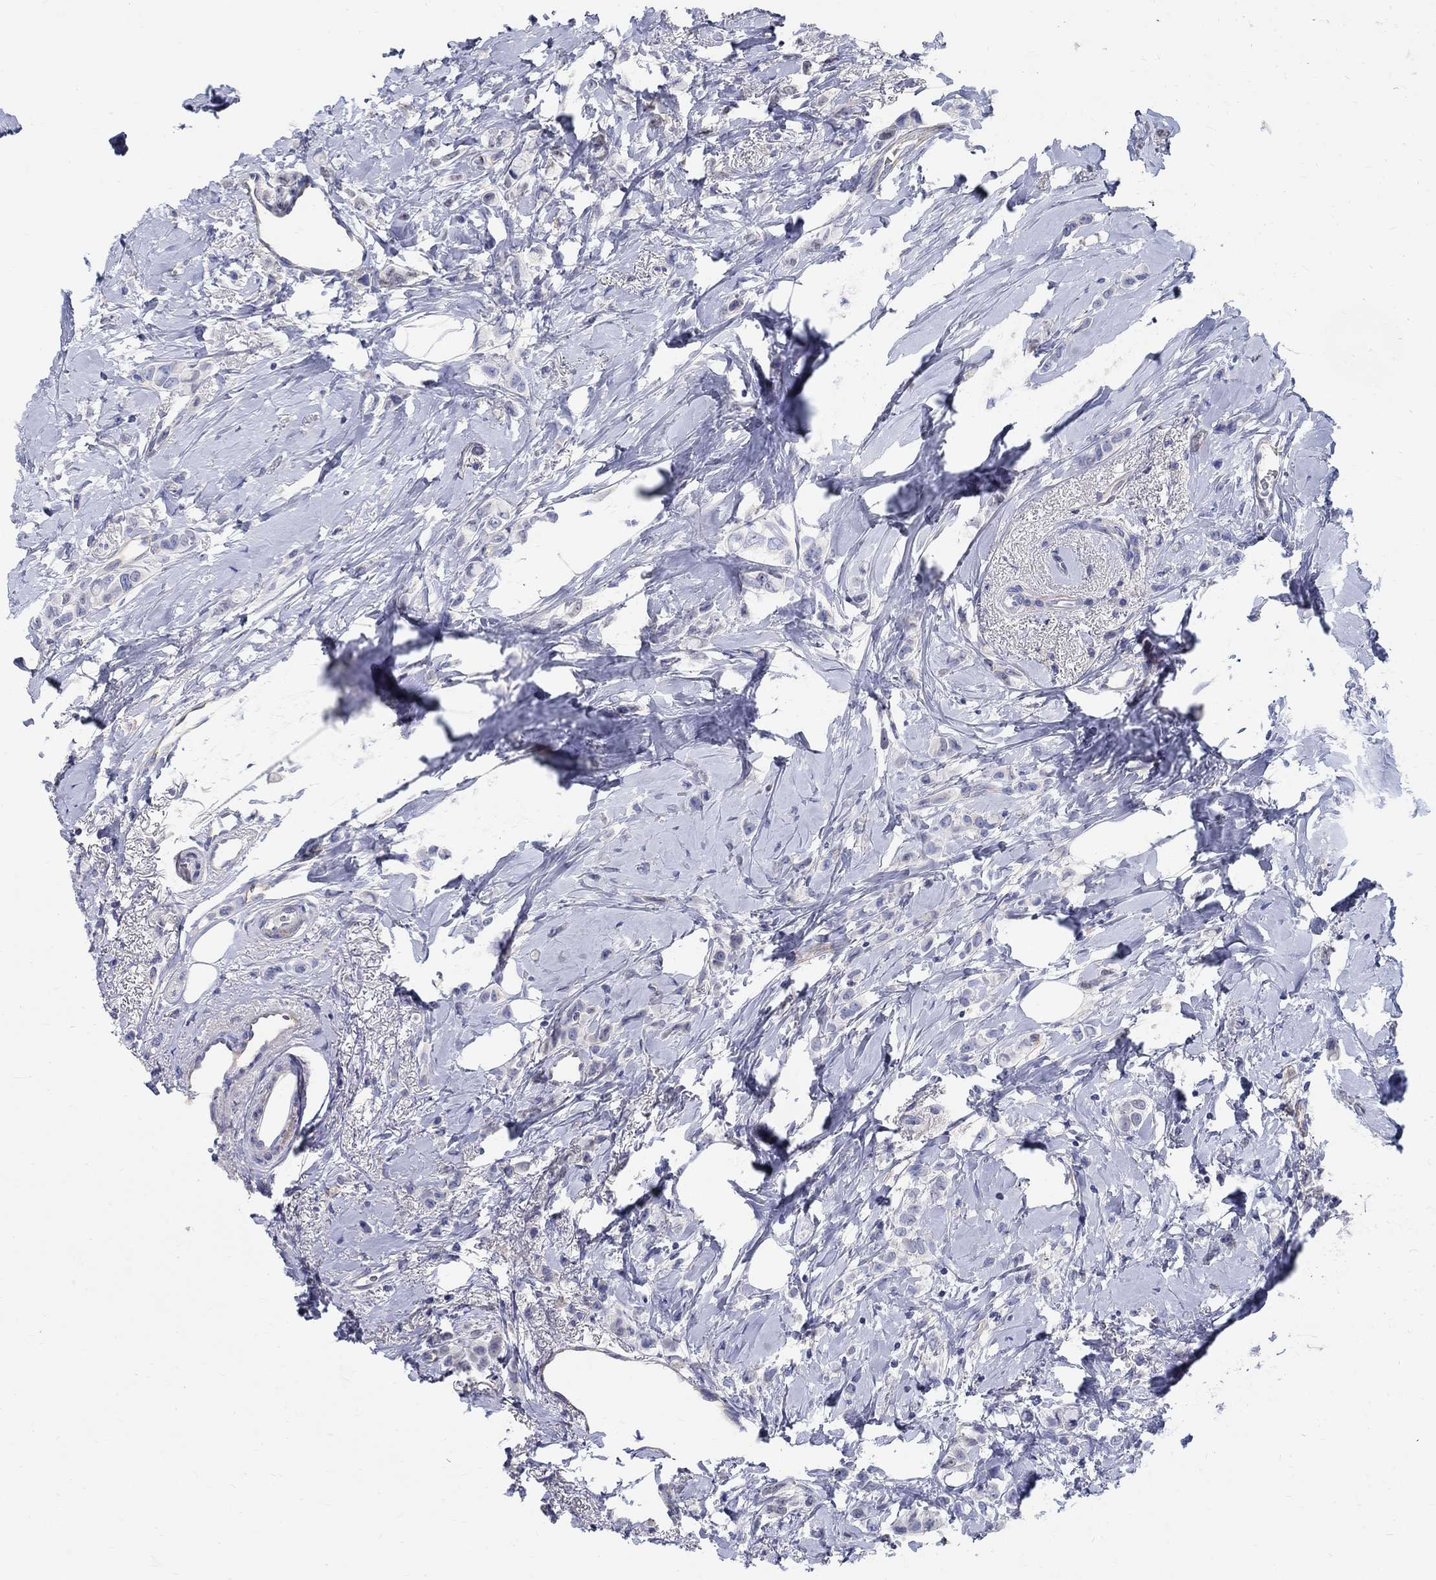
{"staining": {"intensity": "negative", "quantity": "none", "location": "none"}, "tissue": "breast cancer", "cell_type": "Tumor cells", "image_type": "cancer", "snomed": [{"axis": "morphology", "description": "Lobular carcinoma"}, {"axis": "topography", "description": "Breast"}], "caption": "DAB immunohistochemical staining of breast cancer exhibits no significant positivity in tumor cells.", "gene": "SOX2", "patient": {"sex": "female", "age": 66}}